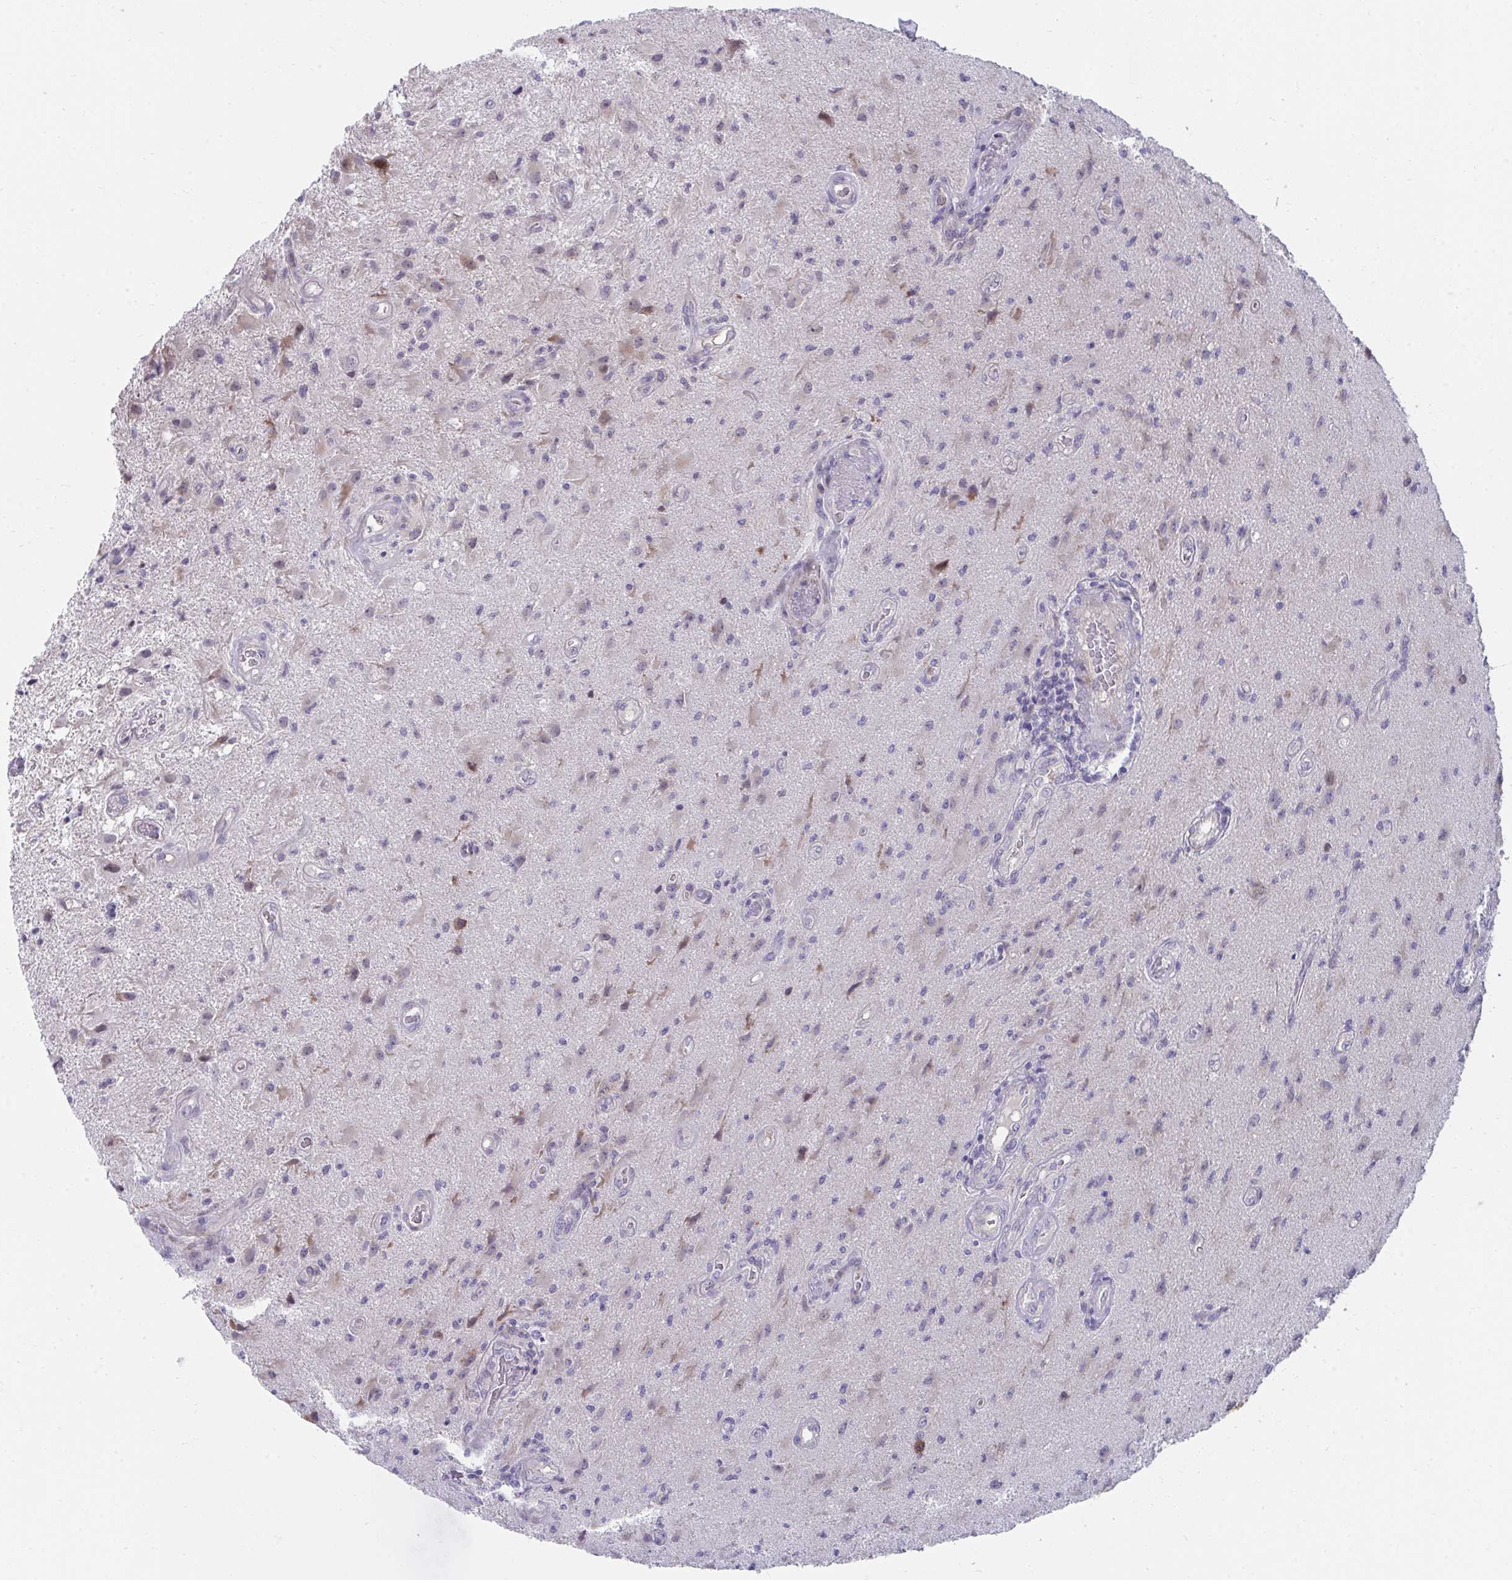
{"staining": {"intensity": "negative", "quantity": "none", "location": "none"}, "tissue": "glioma", "cell_type": "Tumor cells", "image_type": "cancer", "snomed": [{"axis": "morphology", "description": "Glioma, malignant, High grade"}, {"axis": "topography", "description": "Brain"}], "caption": "Photomicrograph shows no significant protein positivity in tumor cells of malignant glioma (high-grade).", "gene": "SLAMF7", "patient": {"sex": "male", "age": 67}}